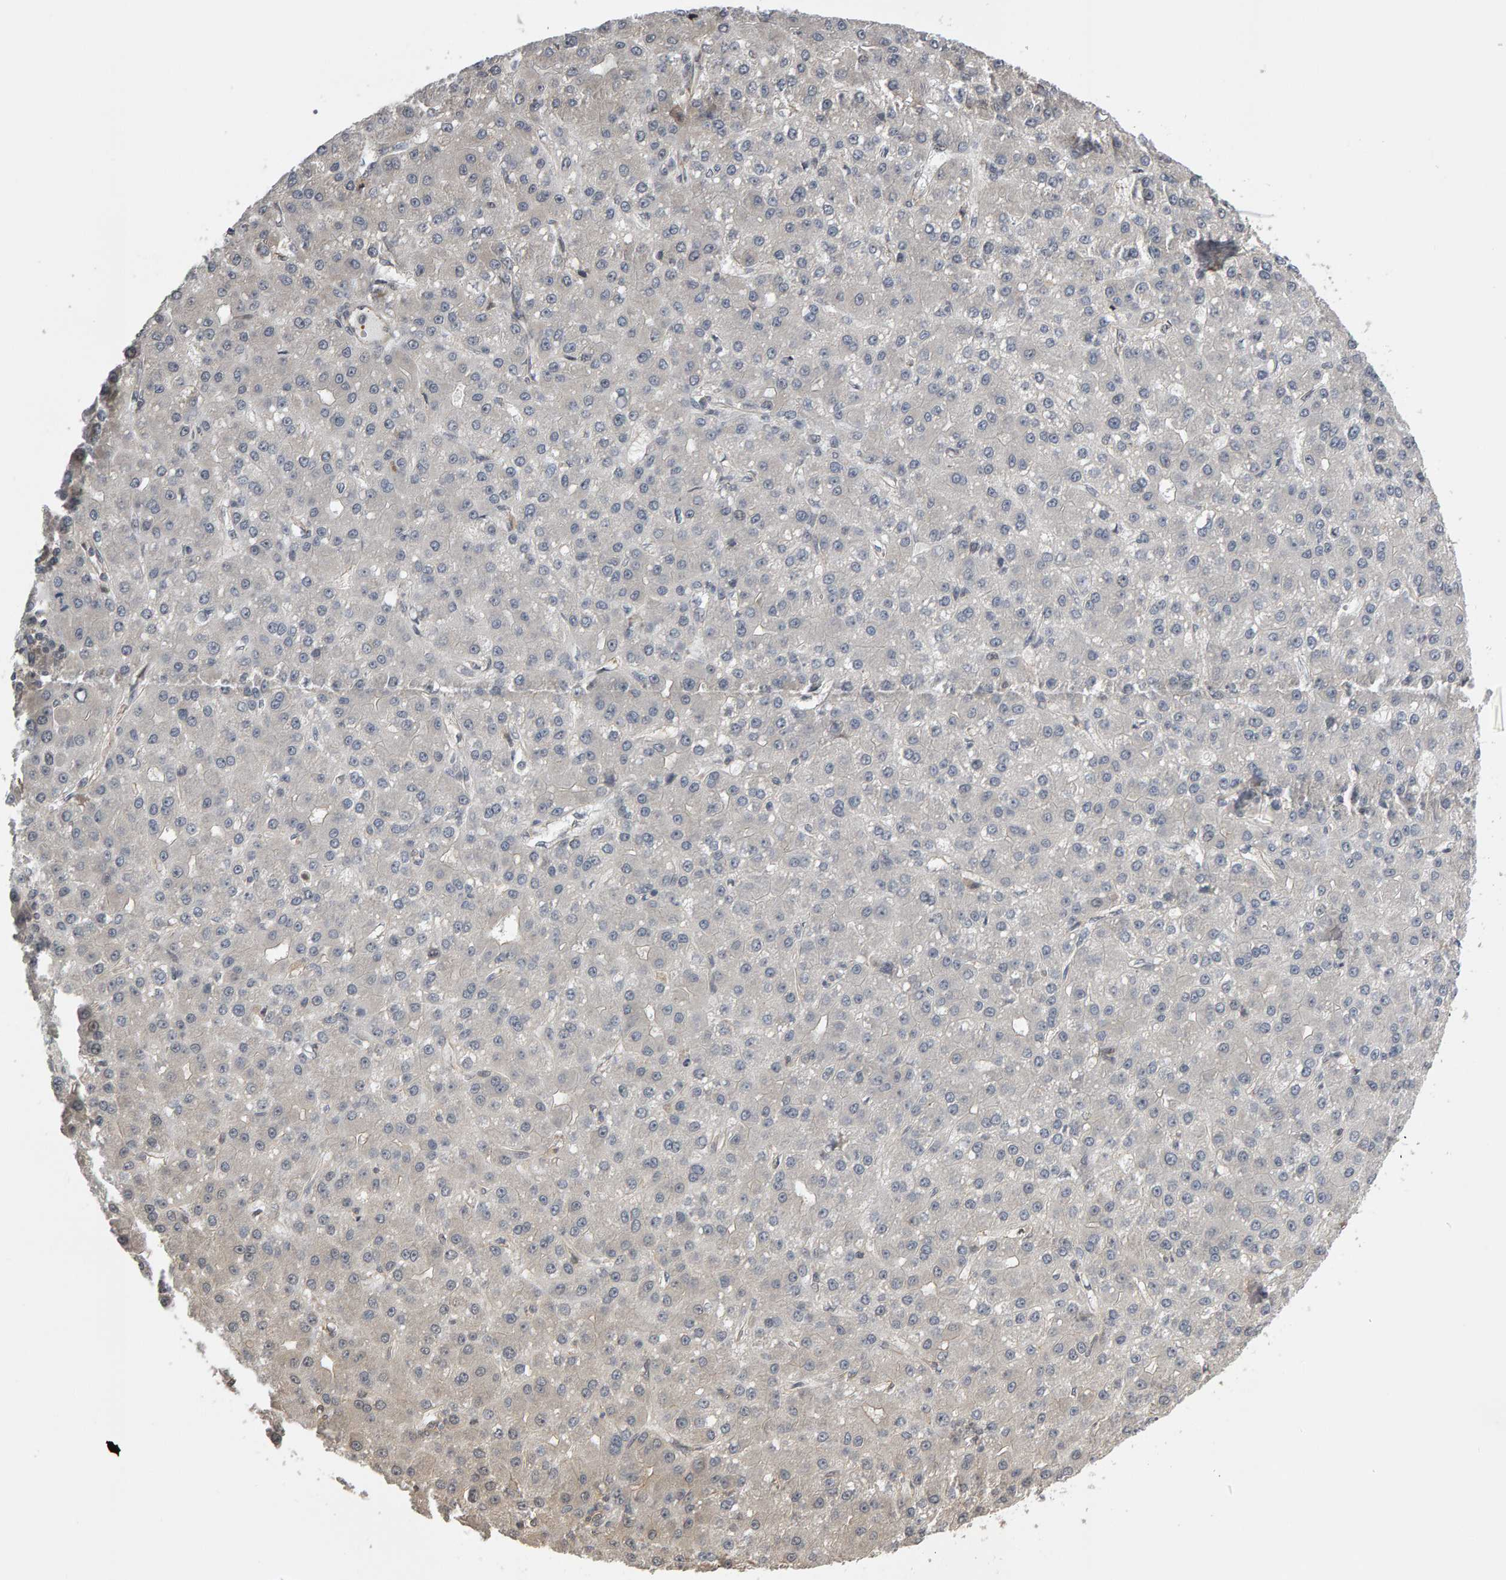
{"staining": {"intensity": "negative", "quantity": "none", "location": "none"}, "tissue": "liver cancer", "cell_type": "Tumor cells", "image_type": "cancer", "snomed": [{"axis": "morphology", "description": "Carcinoma, Hepatocellular, NOS"}, {"axis": "topography", "description": "Liver"}], "caption": "Immunohistochemical staining of human liver cancer (hepatocellular carcinoma) exhibits no significant expression in tumor cells. (DAB IHC visualized using brightfield microscopy, high magnification).", "gene": "COASY", "patient": {"sex": "male", "age": 67}}